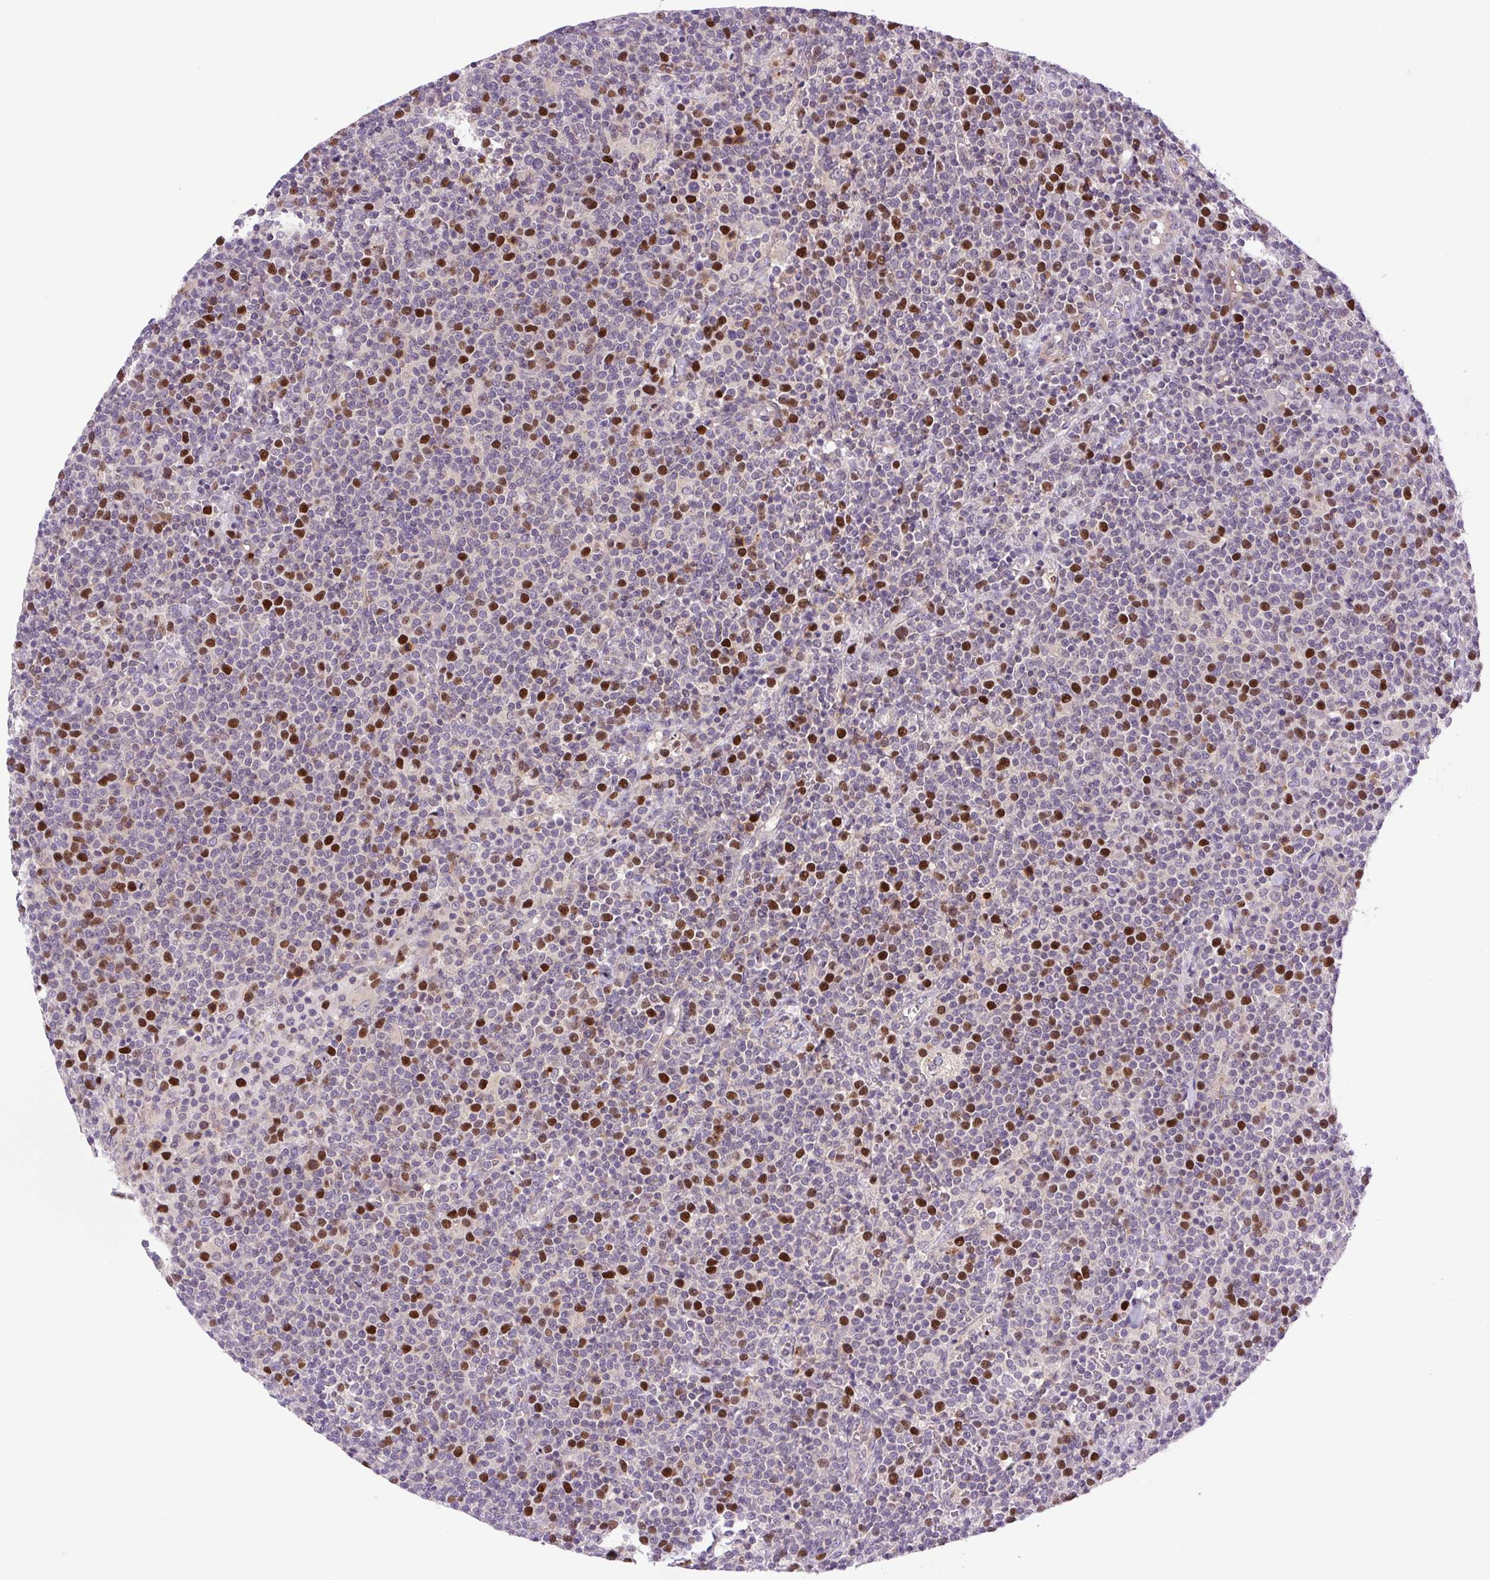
{"staining": {"intensity": "strong", "quantity": "25%-75%", "location": "nuclear"}, "tissue": "lymphoma", "cell_type": "Tumor cells", "image_type": "cancer", "snomed": [{"axis": "morphology", "description": "Malignant lymphoma, non-Hodgkin's type, High grade"}, {"axis": "topography", "description": "Lymph node"}], "caption": "Protein staining of lymphoma tissue exhibits strong nuclear expression in about 25%-75% of tumor cells. (DAB (3,3'-diaminobenzidine) IHC, brown staining for protein, blue staining for nuclei).", "gene": "KIFC1", "patient": {"sex": "male", "age": 61}}